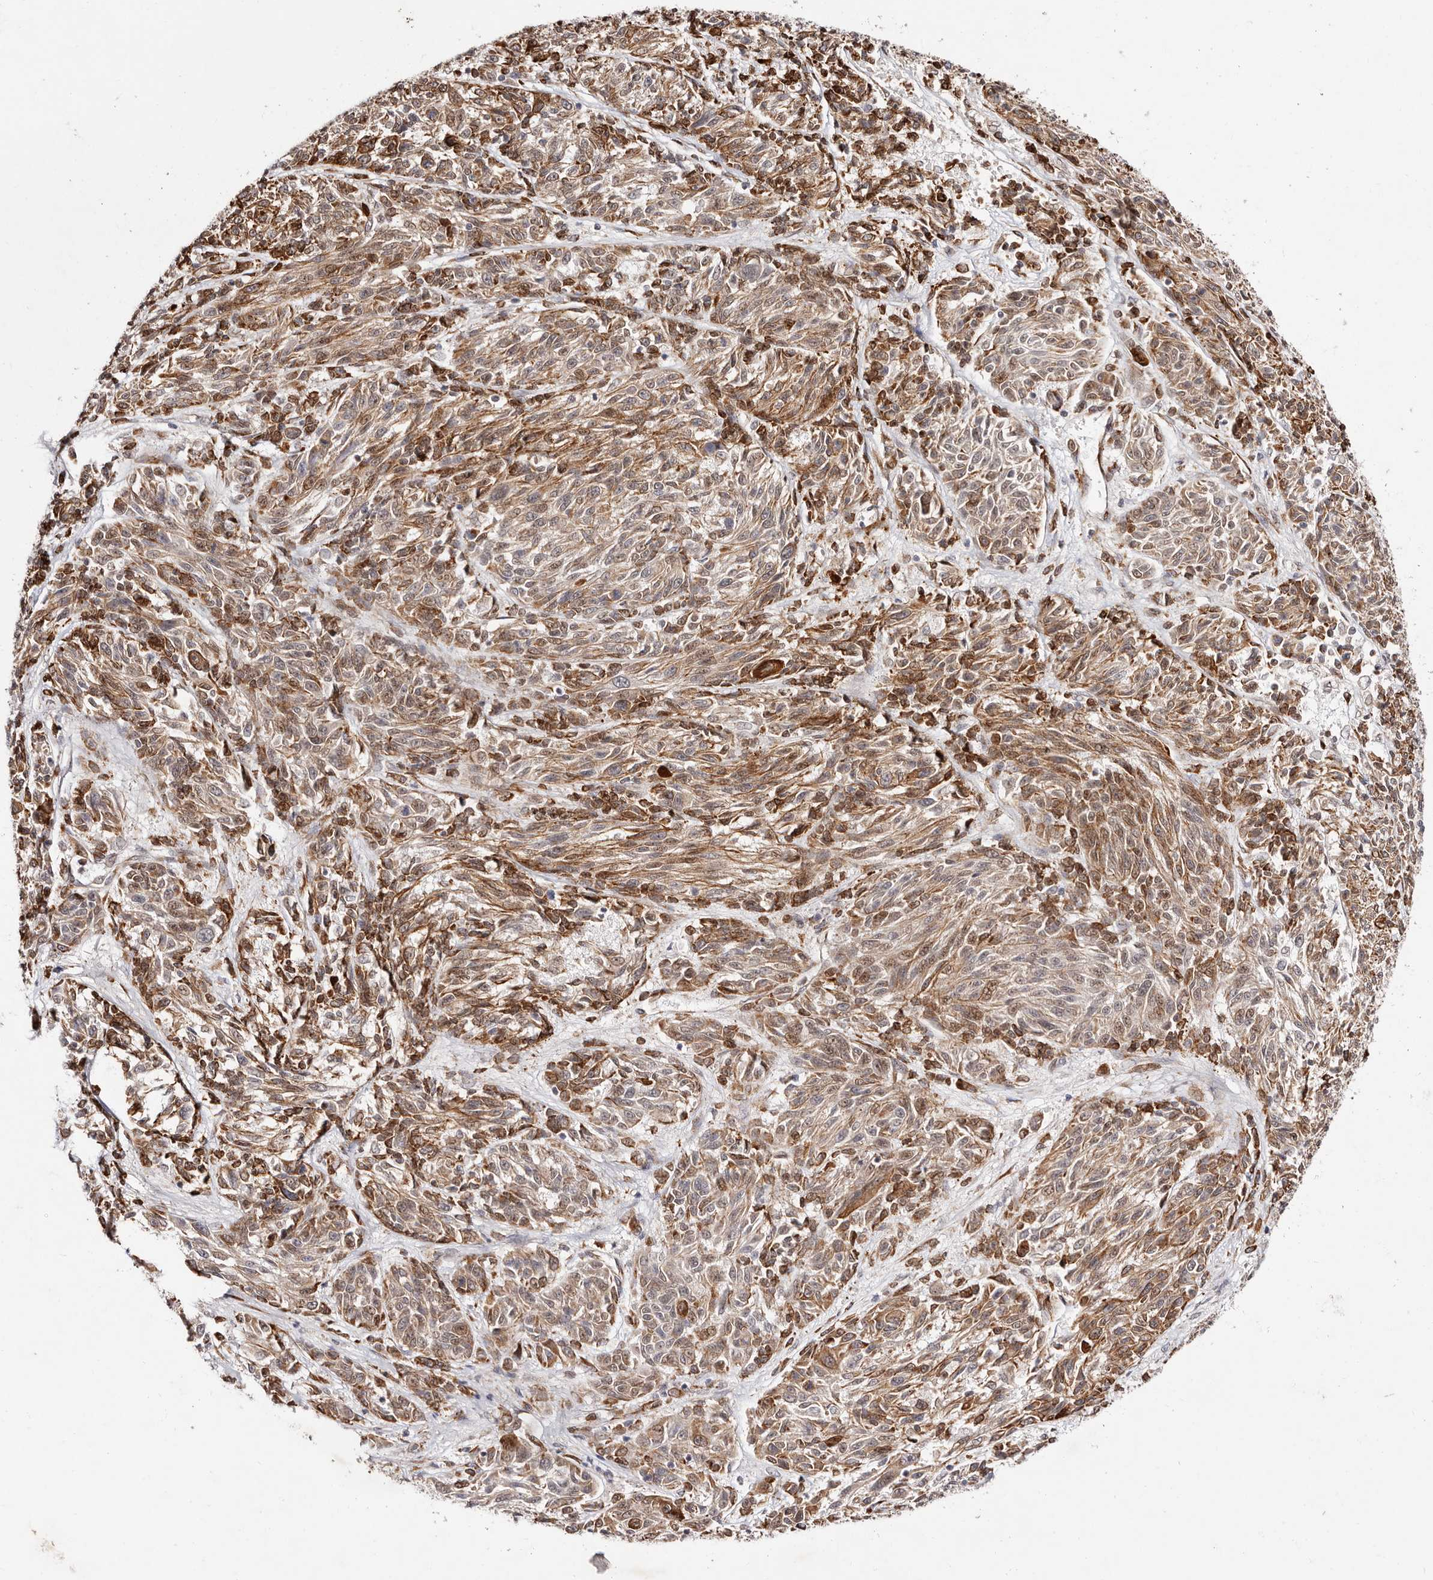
{"staining": {"intensity": "moderate", "quantity": ">75%", "location": "cytoplasmic/membranous"}, "tissue": "melanoma", "cell_type": "Tumor cells", "image_type": "cancer", "snomed": [{"axis": "morphology", "description": "Malignant melanoma, NOS"}, {"axis": "topography", "description": "Skin"}], "caption": "Moderate cytoplasmic/membranous staining is identified in about >75% of tumor cells in malignant melanoma. (Brightfield microscopy of DAB IHC at high magnification).", "gene": "BCL2L15", "patient": {"sex": "male", "age": 53}}